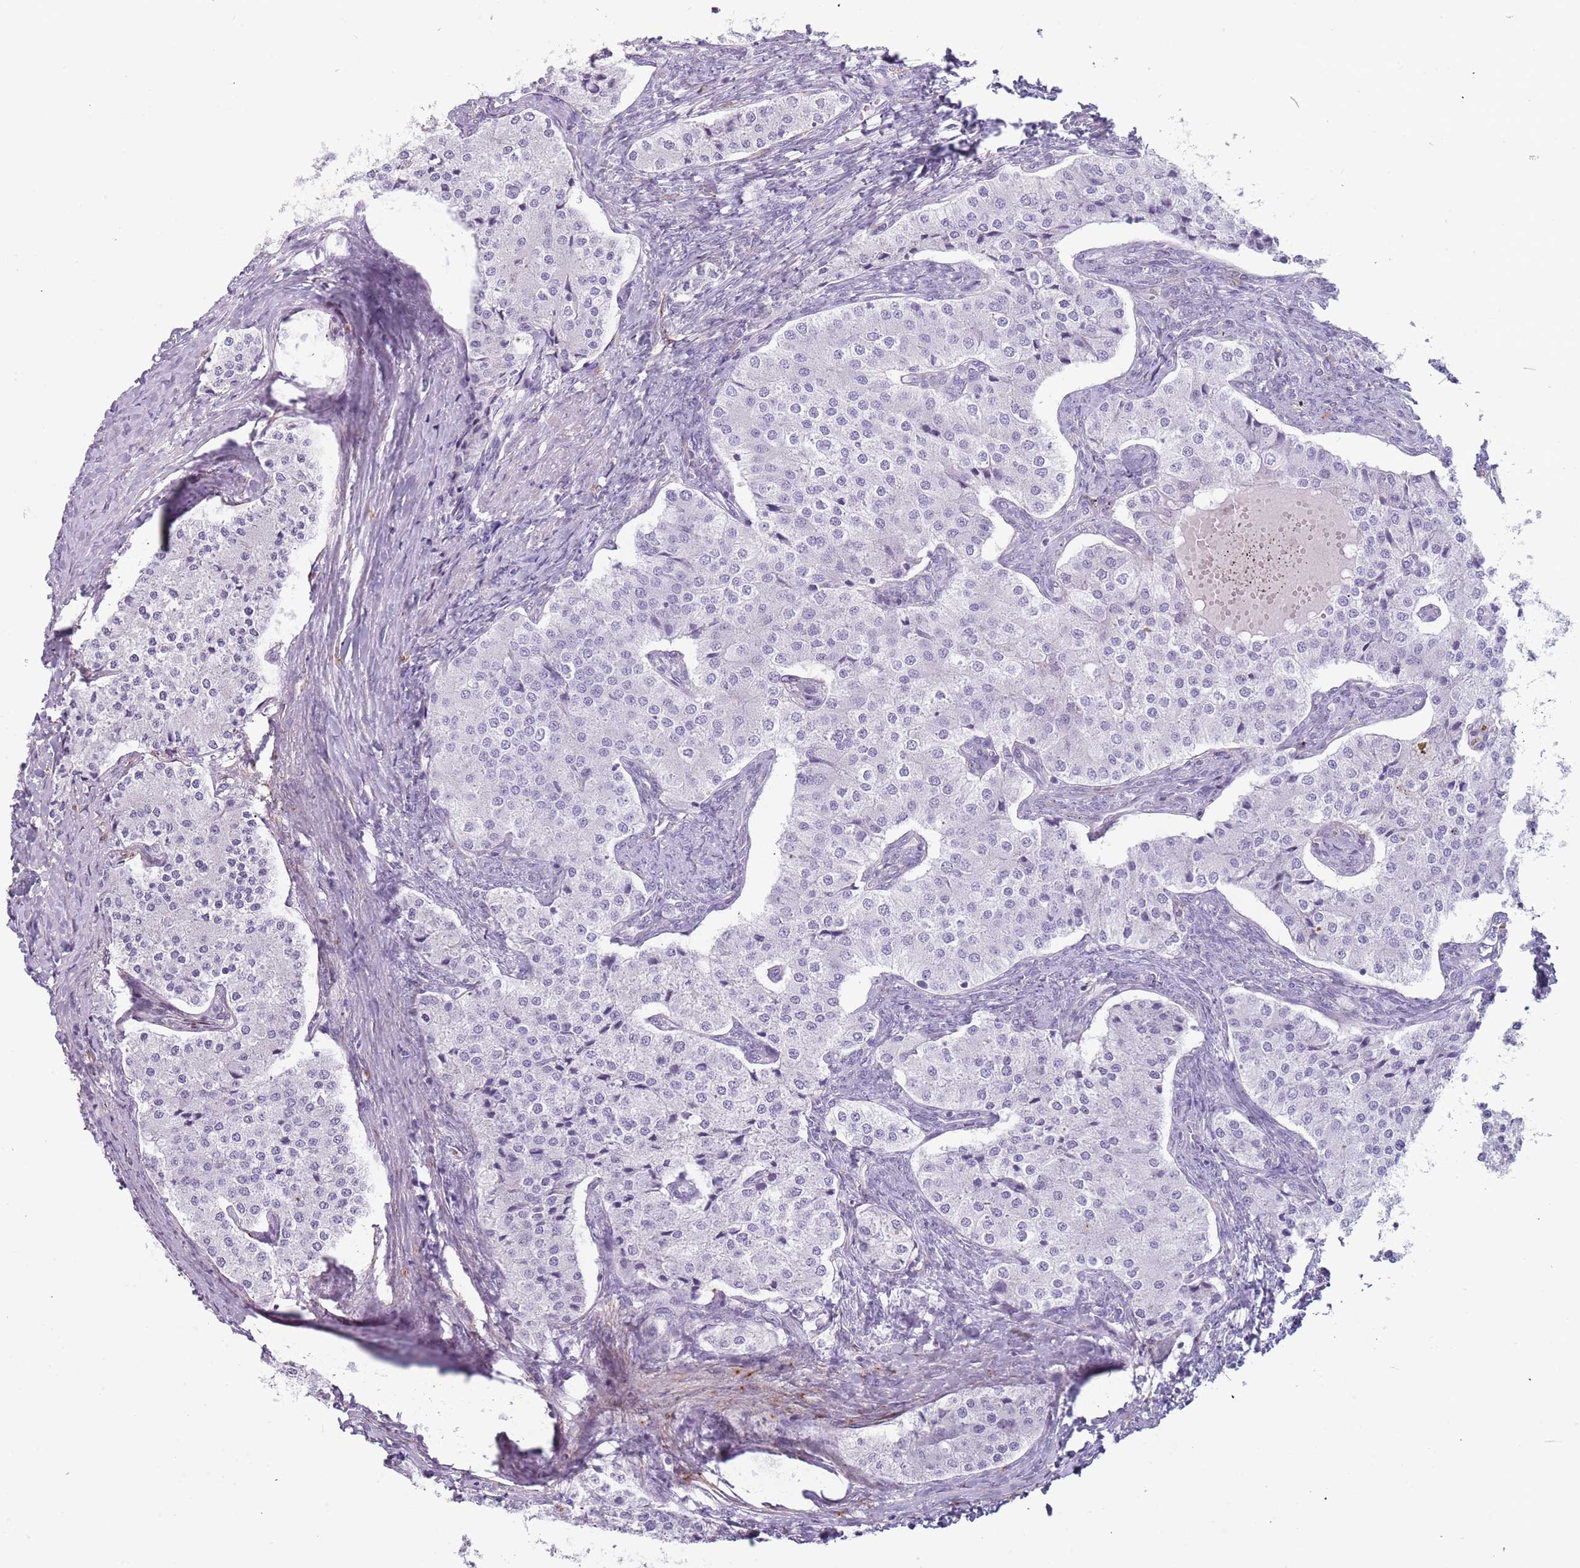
{"staining": {"intensity": "negative", "quantity": "none", "location": "none"}, "tissue": "carcinoid", "cell_type": "Tumor cells", "image_type": "cancer", "snomed": [{"axis": "morphology", "description": "Carcinoid, malignant, NOS"}, {"axis": "topography", "description": "Colon"}], "caption": "DAB immunohistochemical staining of human malignant carcinoid demonstrates no significant positivity in tumor cells.", "gene": "COLEC12", "patient": {"sex": "female", "age": 52}}